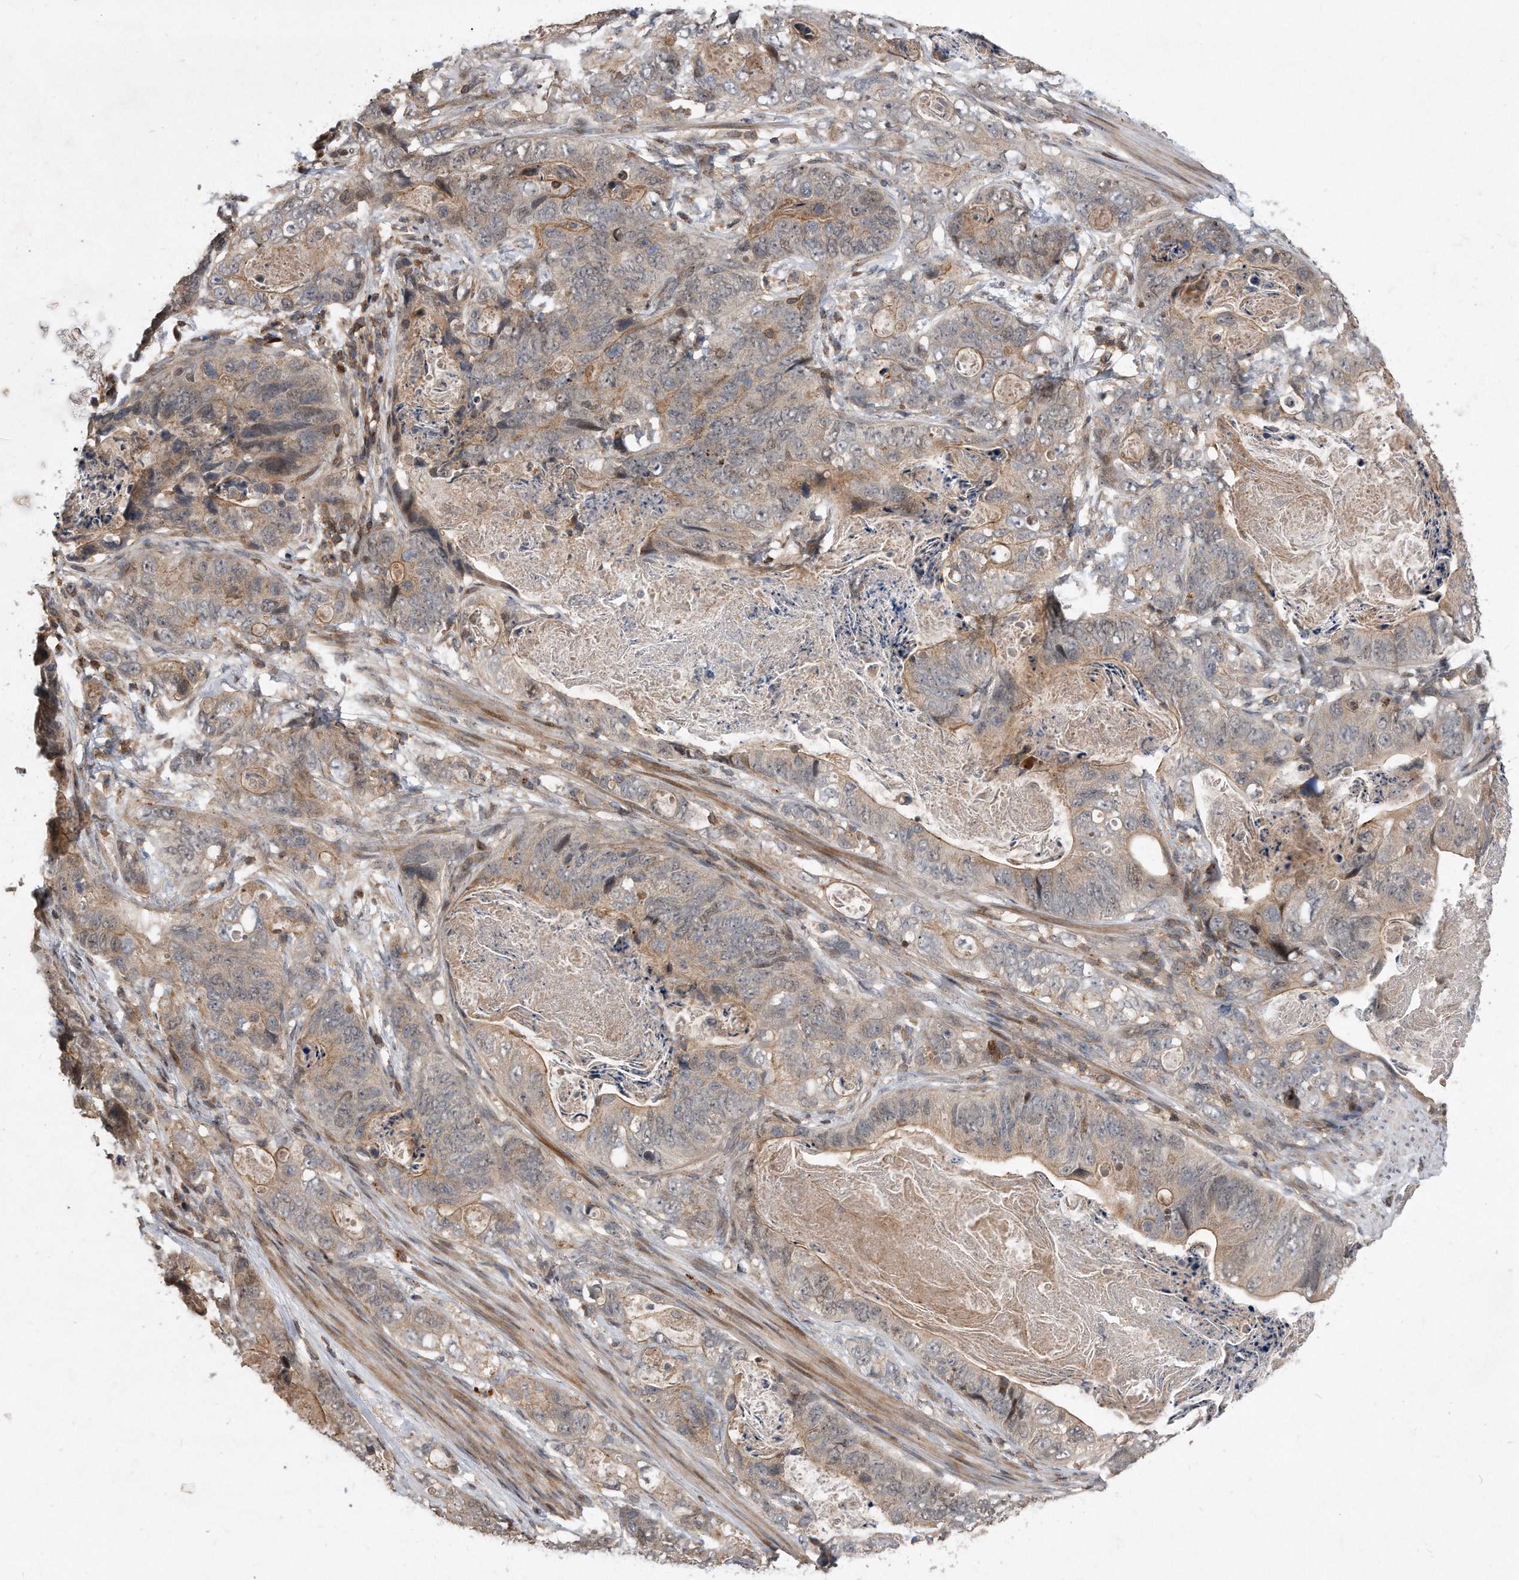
{"staining": {"intensity": "weak", "quantity": "25%-75%", "location": "cytoplasmic/membranous"}, "tissue": "stomach cancer", "cell_type": "Tumor cells", "image_type": "cancer", "snomed": [{"axis": "morphology", "description": "Normal tissue, NOS"}, {"axis": "morphology", "description": "Adenocarcinoma, NOS"}, {"axis": "topography", "description": "Stomach"}], "caption": "Tumor cells reveal weak cytoplasmic/membranous positivity in about 25%-75% of cells in stomach cancer.", "gene": "PGBD2", "patient": {"sex": "female", "age": 89}}